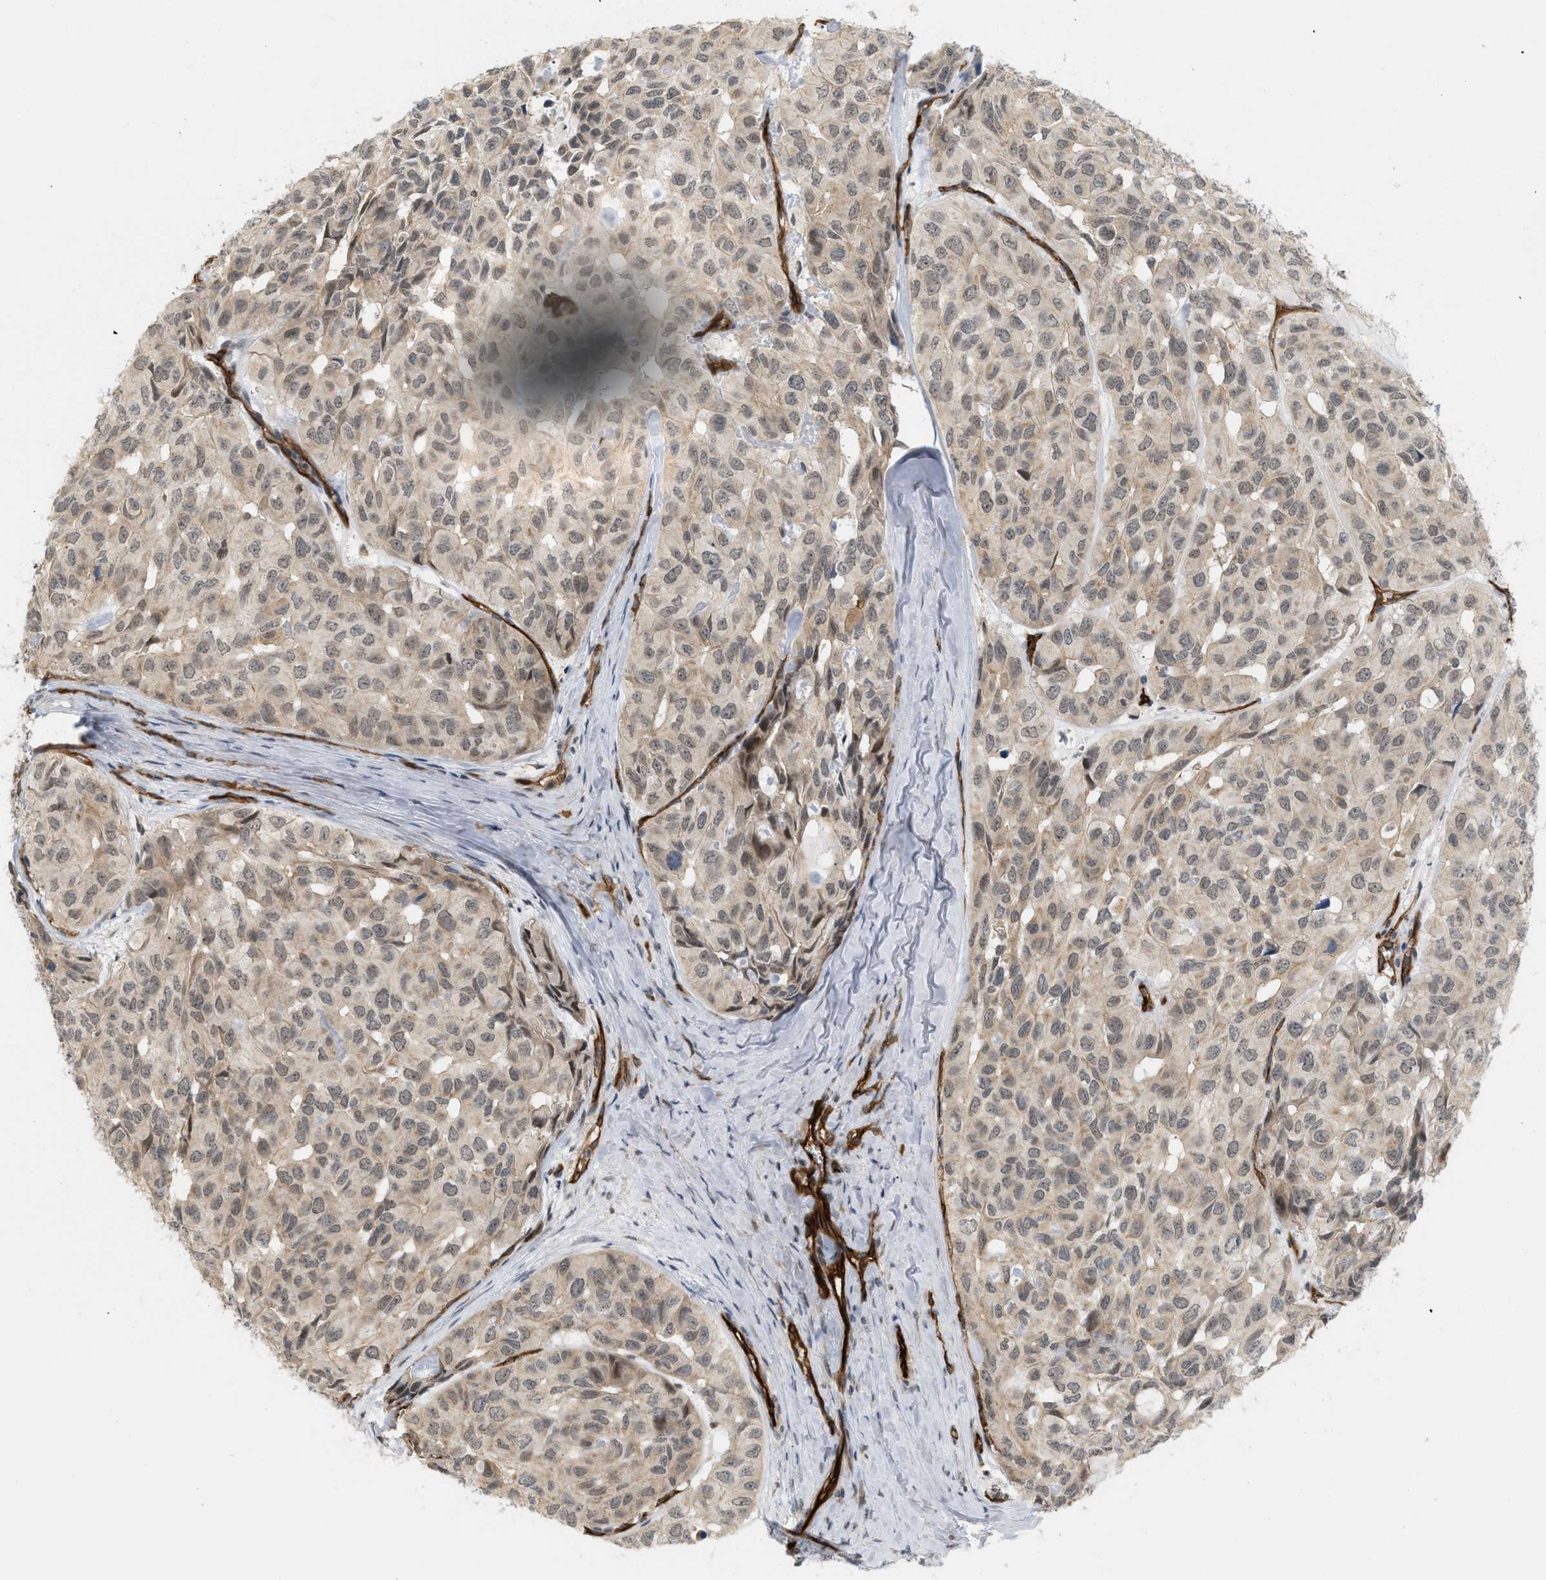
{"staining": {"intensity": "moderate", "quantity": "25%-75%", "location": "cytoplasmic/membranous"}, "tissue": "head and neck cancer", "cell_type": "Tumor cells", "image_type": "cancer", "snomed": [{"axis": "morphology", "description": "Adenocarcinoma, NOS"}, {"axis": "topography", "description": "Salivary gland, NOS"}, {"axis": "topography", "description": "Head-Neck"}], "caption": "This histopathology image displays head and neck cancer stained with immunohistochemistry to label a protein in brown. The cytoplasmic/membranous of tumor cells show moderate positivity for the protein. Nuclei are counter-stained blue.", "gene": "PALMD", "patient": {"sex": "female", "age": 76}}